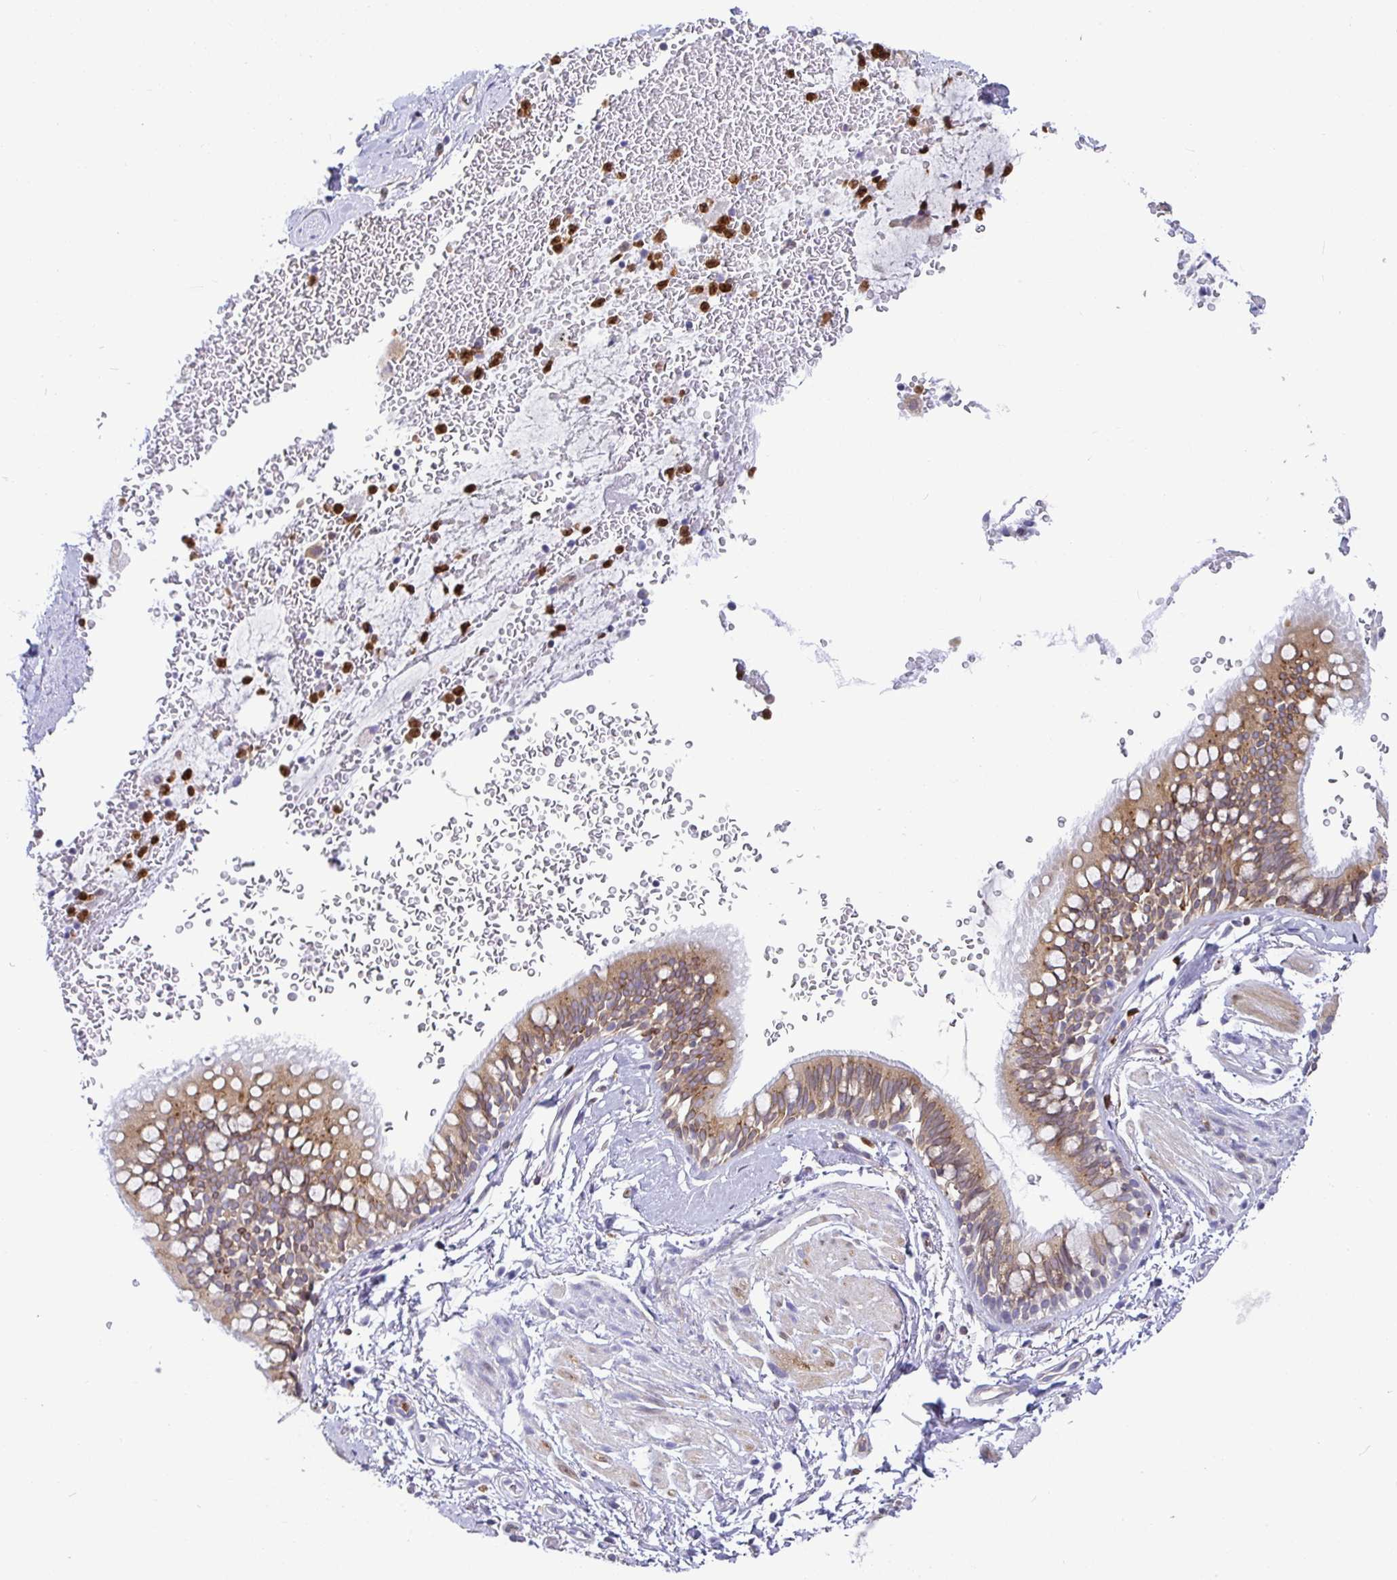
{"staining": {"intensity": "negative", "quantity": "none", "location": "none"}, "tissue": "adipose tissue", "cell_type": "Adipocytes", "image_type": "normal", "snomed": [{"axis": "morphology", "description": "Normal tissue, NOS"}, {"axis": "topography", "description": "Lymph node"}, {"axis": "topography", "description": "Cartilage tissue"}, {"axis": "topography", "description": "Bronchus"}], "caption": "Immunohistochemical staining of normal human adipose tissue exhibits no significant expression in adipocytes.", "gene": "TP53I11", "patient": {"sex": "female", "age": 70}}